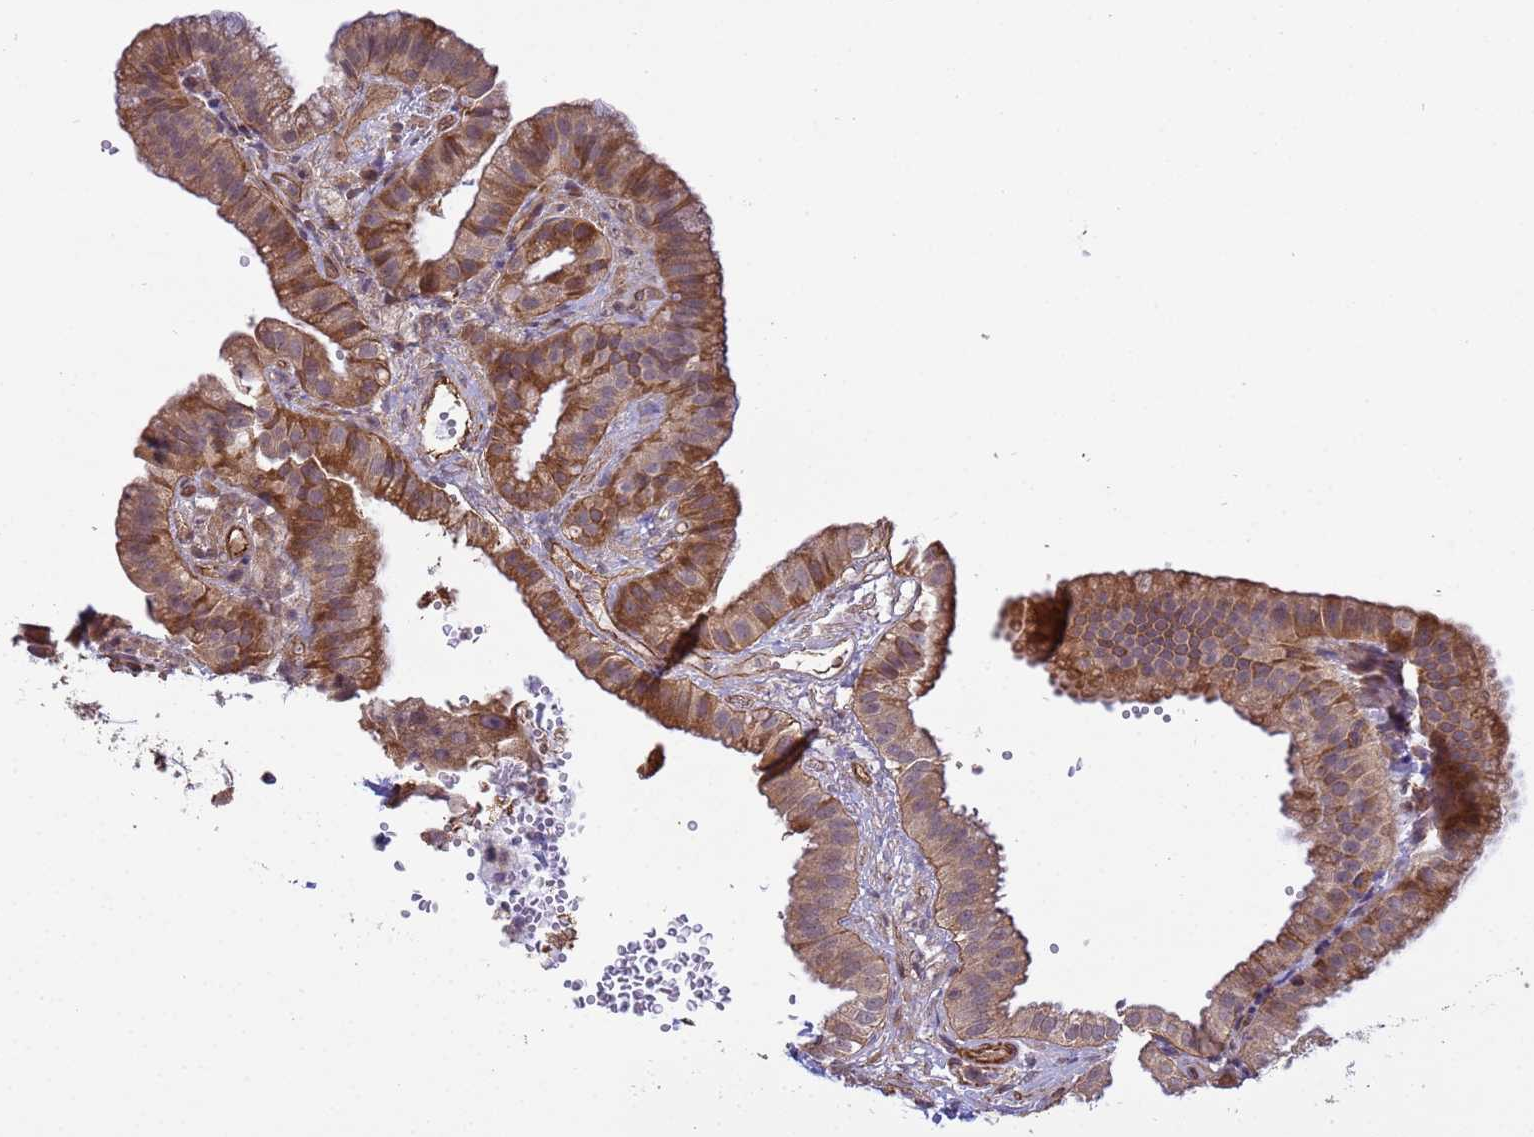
{"staining": {"intensity": "moderate", "quantity": ">75%", "location": "cytoplasmic/membranous"}, "tissue": "gallbladder", "cell_type": "Glandular cells", "image_type": "normal", "snomed": [{"axis": "morphology", "description": "Normal tissue, NOS"}, {"axis": "topography", "description": "Gallbladder"}], "caption": "An image of gallbladder stained for a protein shows moderate cytoplasmic/membranous brown staining in glandular cells.", "gene": "ITGB4", "patient": {"sex": "female", "age": 61}}